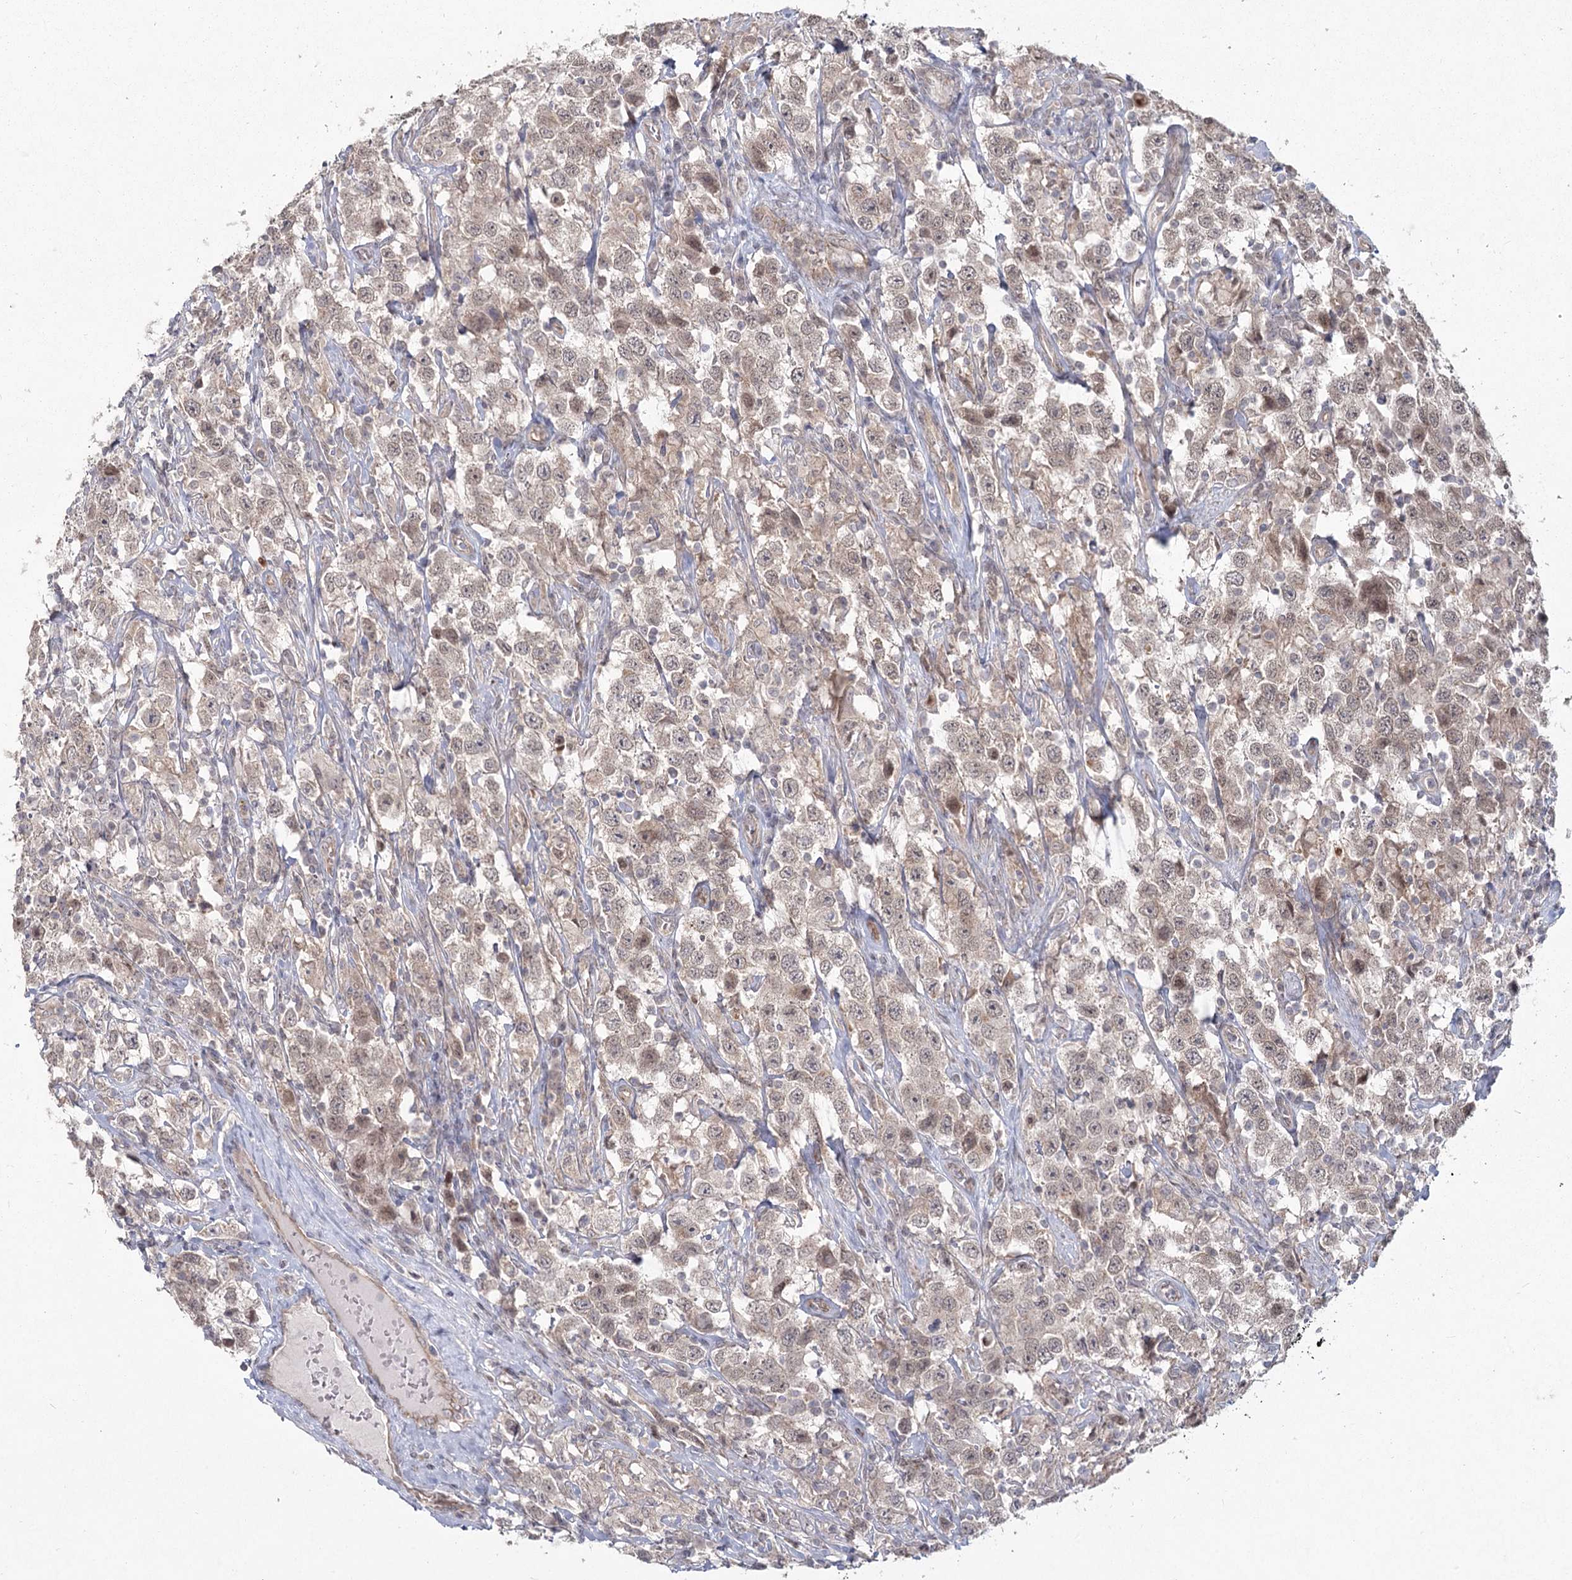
{"staining": {"intensity": "weak", "quantity": ">75%", "location": "cytoplasmic/membranous,nuclear"}, "tissue": "testis cancer", "cell_type": "Tumor cells", "image_type": "cancer", "snomed": [{"axis": "morphology", "description": "Seminoma, NOS"}, {"axis": "topography", "description": "Testis"}], "caption": "Immunohistochemistry (IHC) (DAB) staining of human testis cancer (seminoma) reveals weak cytoplasmic/membranous and nuclear protein positivity in approximately >75% of tumor cells. The staining is performed using DAB (3,3'-diaminobenzidine) brown chromogen to label protein expression. The nuclei are counter-stained blue using hematoxylin.", "gene": "AP2M1", "patient": {"sex": "male", "age": 41}}